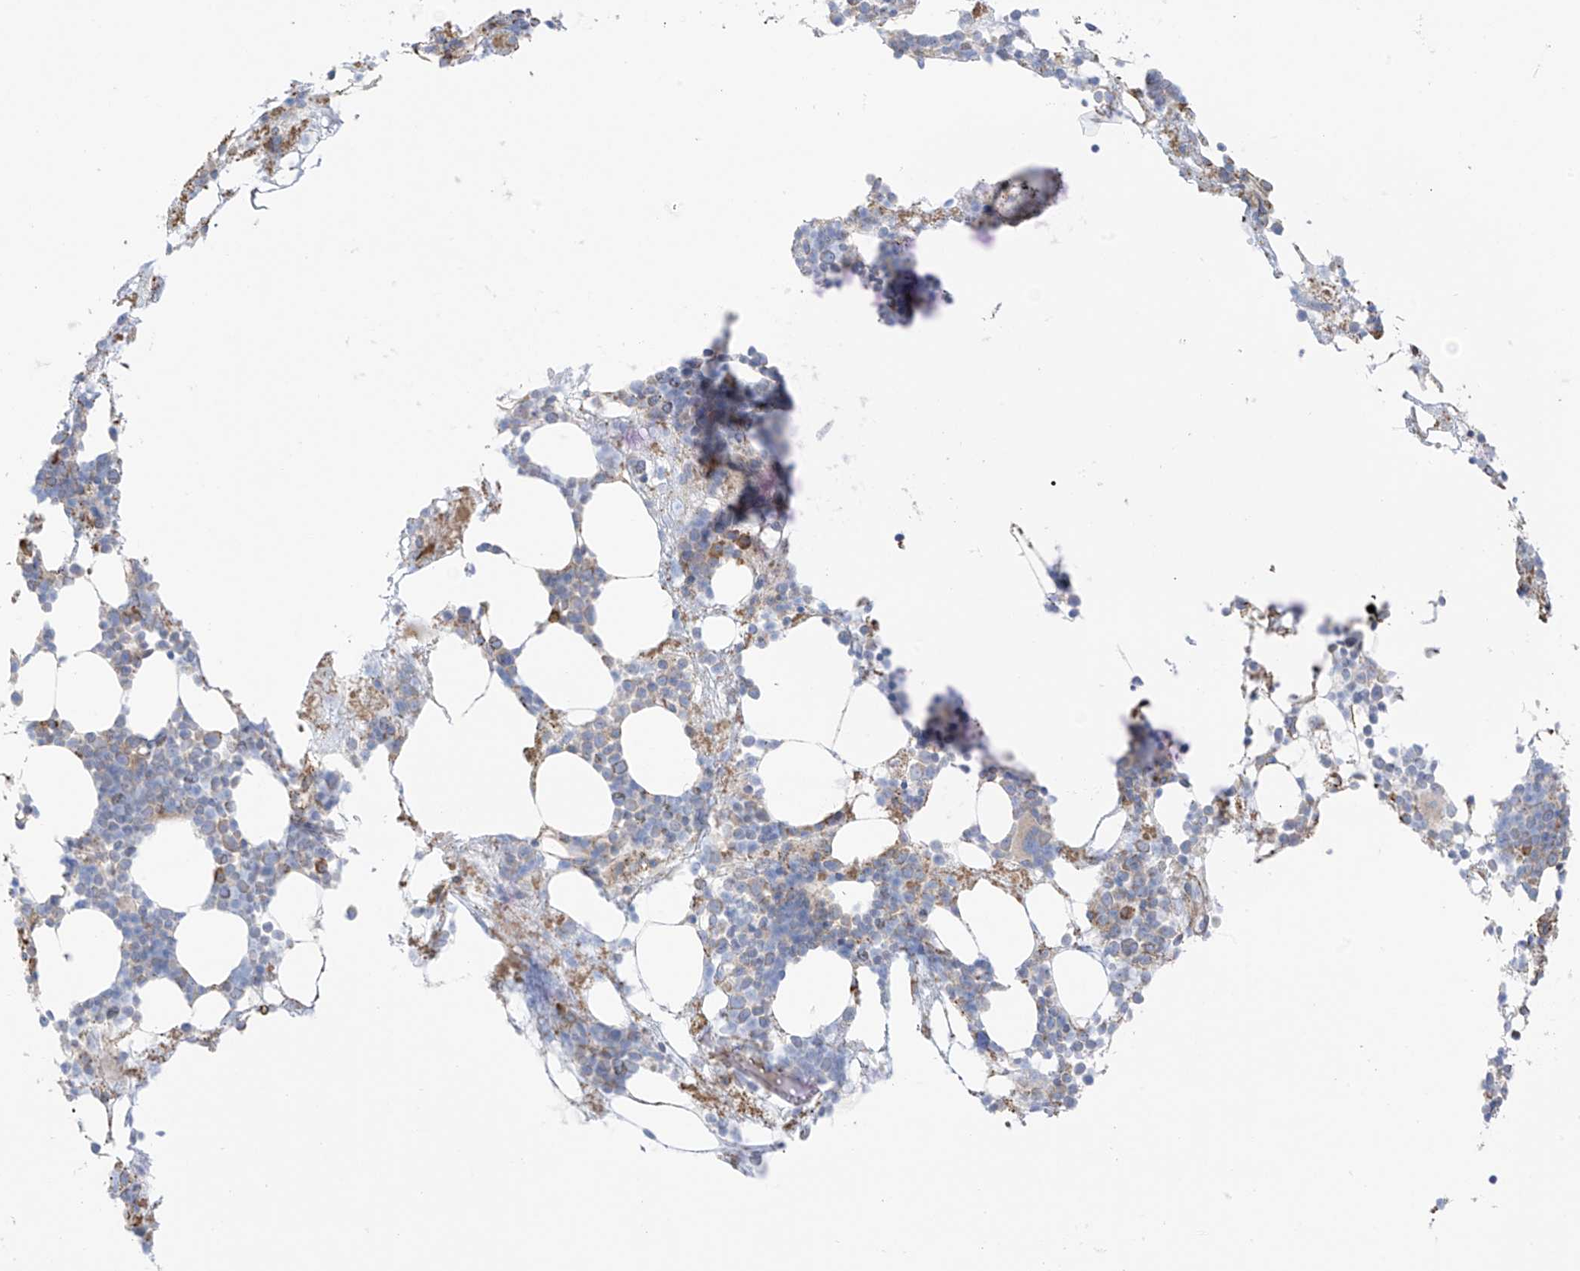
{"staining": {"intensity": "strong", "quantity": "<25%", "location": "cytoplasmic/membranous"}, "tissue": "bone marrow", "cell_type": "Hematopoietic cells", "image_type": "normal", "snomed": [{"axis": "morphology", "description": "Normal tissue, NOS"}, {"axis": "topography", "description": "Bone marrow"}], "caption": "Strong cytoplasmic/membranous staining is appreciated in approximately <25% of hematopoietic cells in benign bone marrow. (Stains: DAB (3,3'-diaminobenzidine) in brown, nuclei in blue, Microscopy: brightfield microscopy at high magnification).", "gene": "XKR3", "patient": {"sex": "male", "age": 58}}